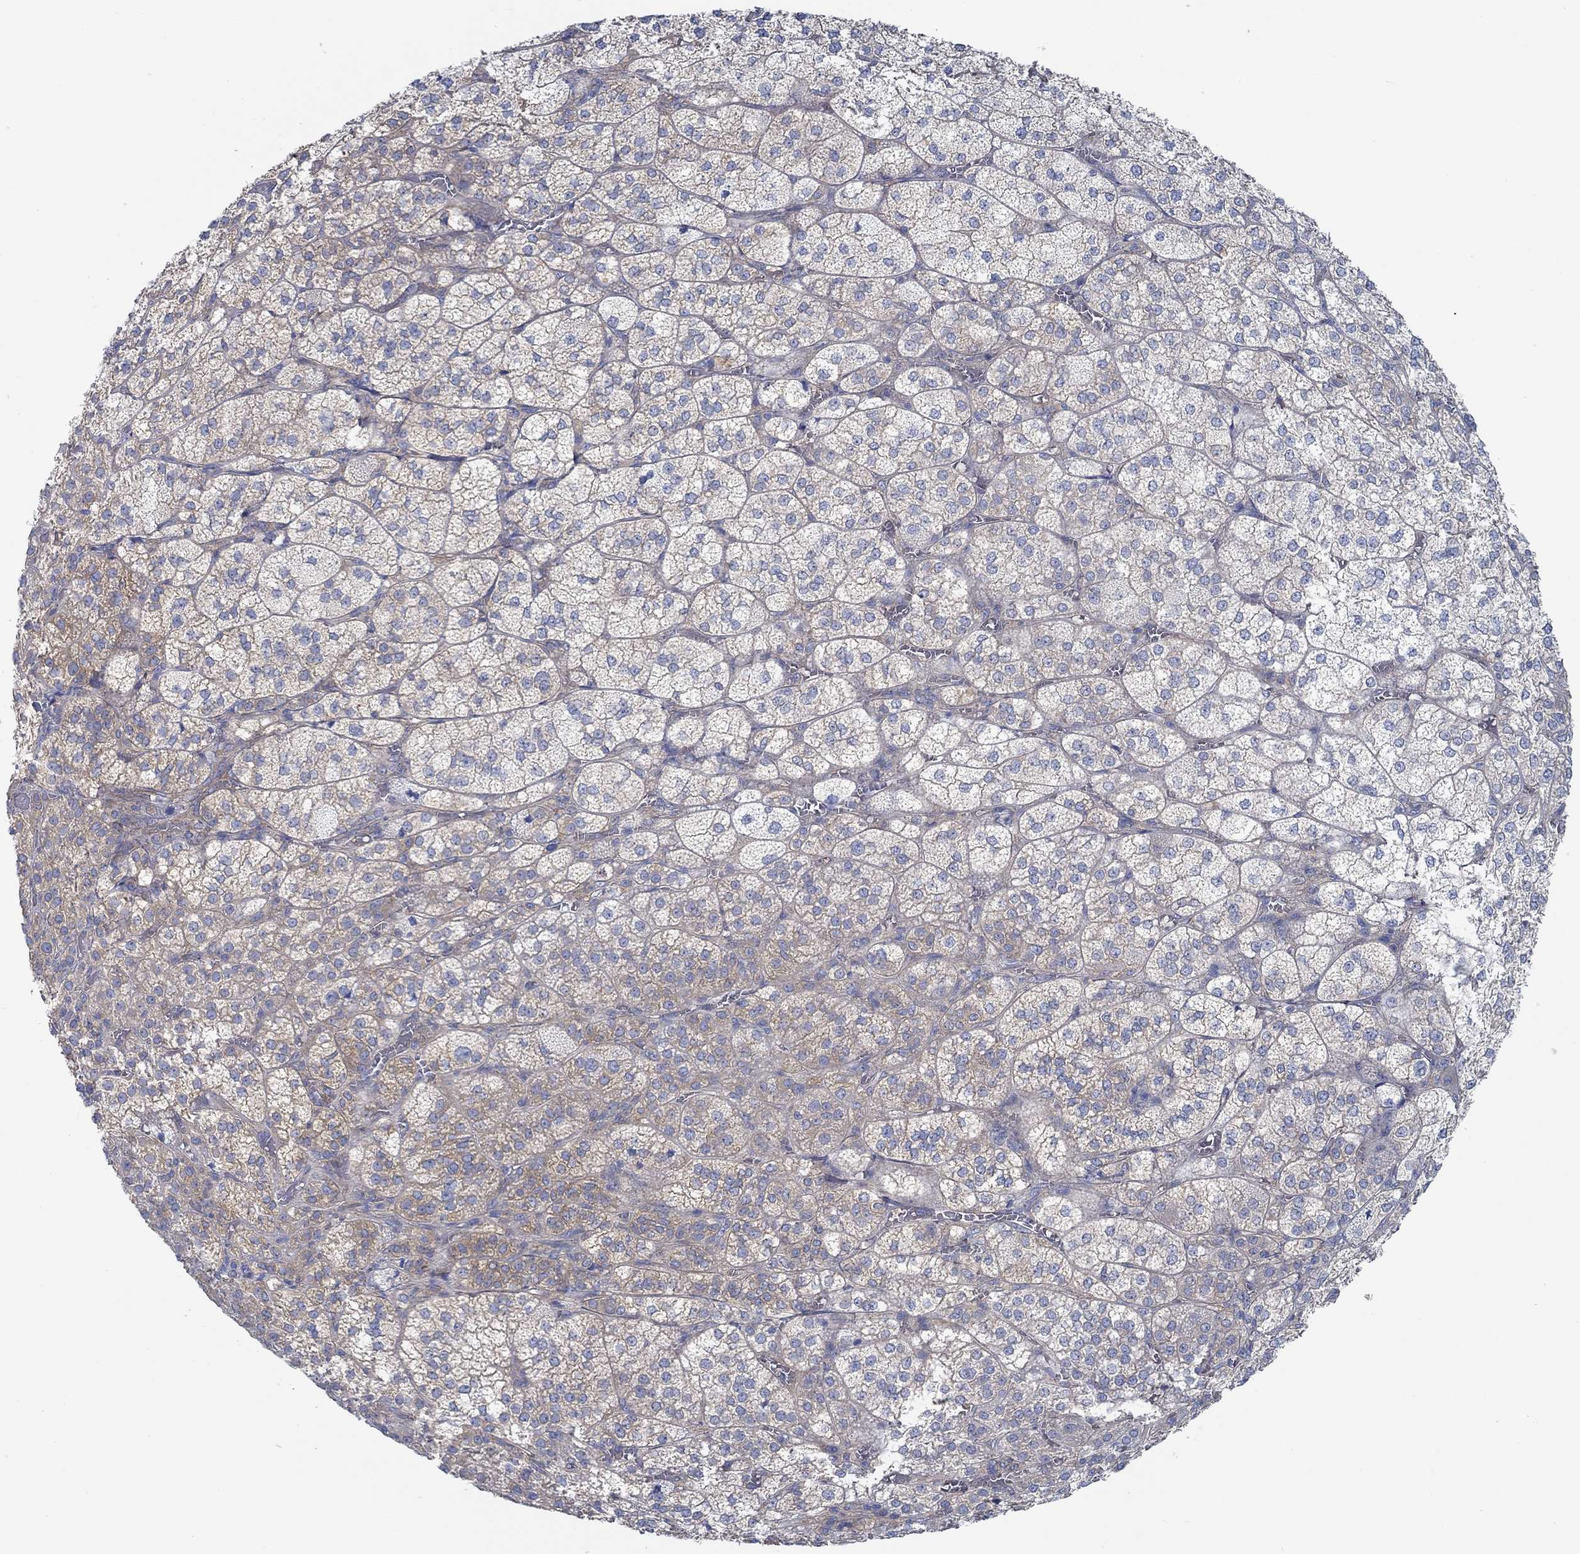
{"staining": {"intensity": "weak", "quantity": ">75%", "location": "cytoplasmic/membranous"}, "tissue": "adrenal gland", "cell_type": "Glandular cells", "image_type": "normal", "snomed": [{"axis": "morphology", "description": "Normal tissue, NOS"}, {"axis": "topography", "description": "Adrenal gland"}], "caption": "The immunohistochemical stain shows weak cytoplasmic/membranous positivity in glandular cells of benign adrenal gland. (brown staining indicates protein expression, while blue staining denotes nuclei).", "gene": "SPAG9", "patient": {"sex": "female", "age": 60}}